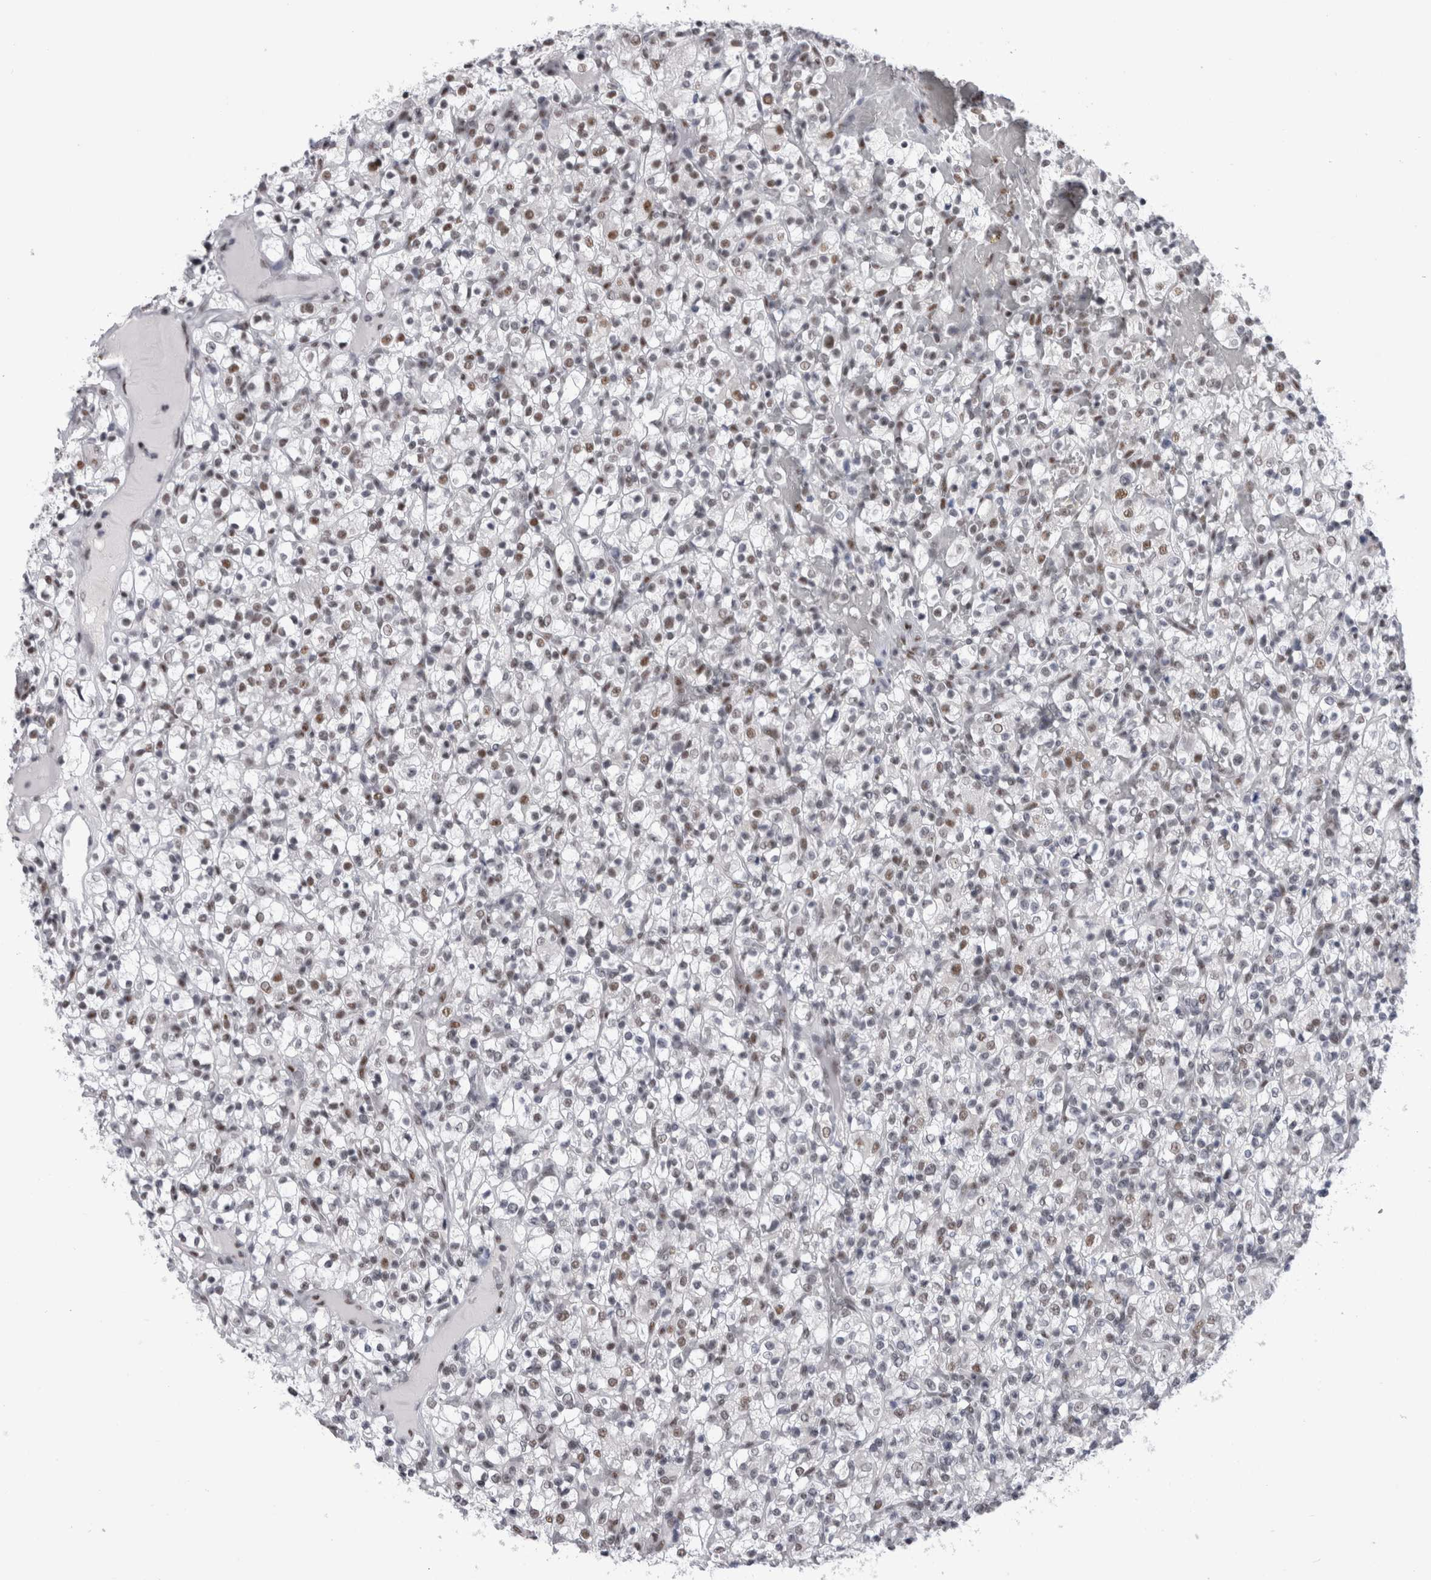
{"staining": {"intensity": "weak", "quantity": ">75%", "location": "nuclear"}, "tissue": "renal cancer", "cell_type": "Tumor cells", "image_type": "cancer", "snomed": [{"axis": "morphology", "description": "Normal tissue, NOS"}, {"axis": "morphology", "description": "Adenocarcinoma, NOS"}, {"axis": "topography", "description": "Kidney"}], "caption": "A low amount of weak nuclear staining is seen in about >75% of tumor cells in renal adenocarcinoma tissue. (Brightfield microscopy of DAB IHC at high magnification).", "gene": "API5", "patient": {"sex": "female", "age": 72}}